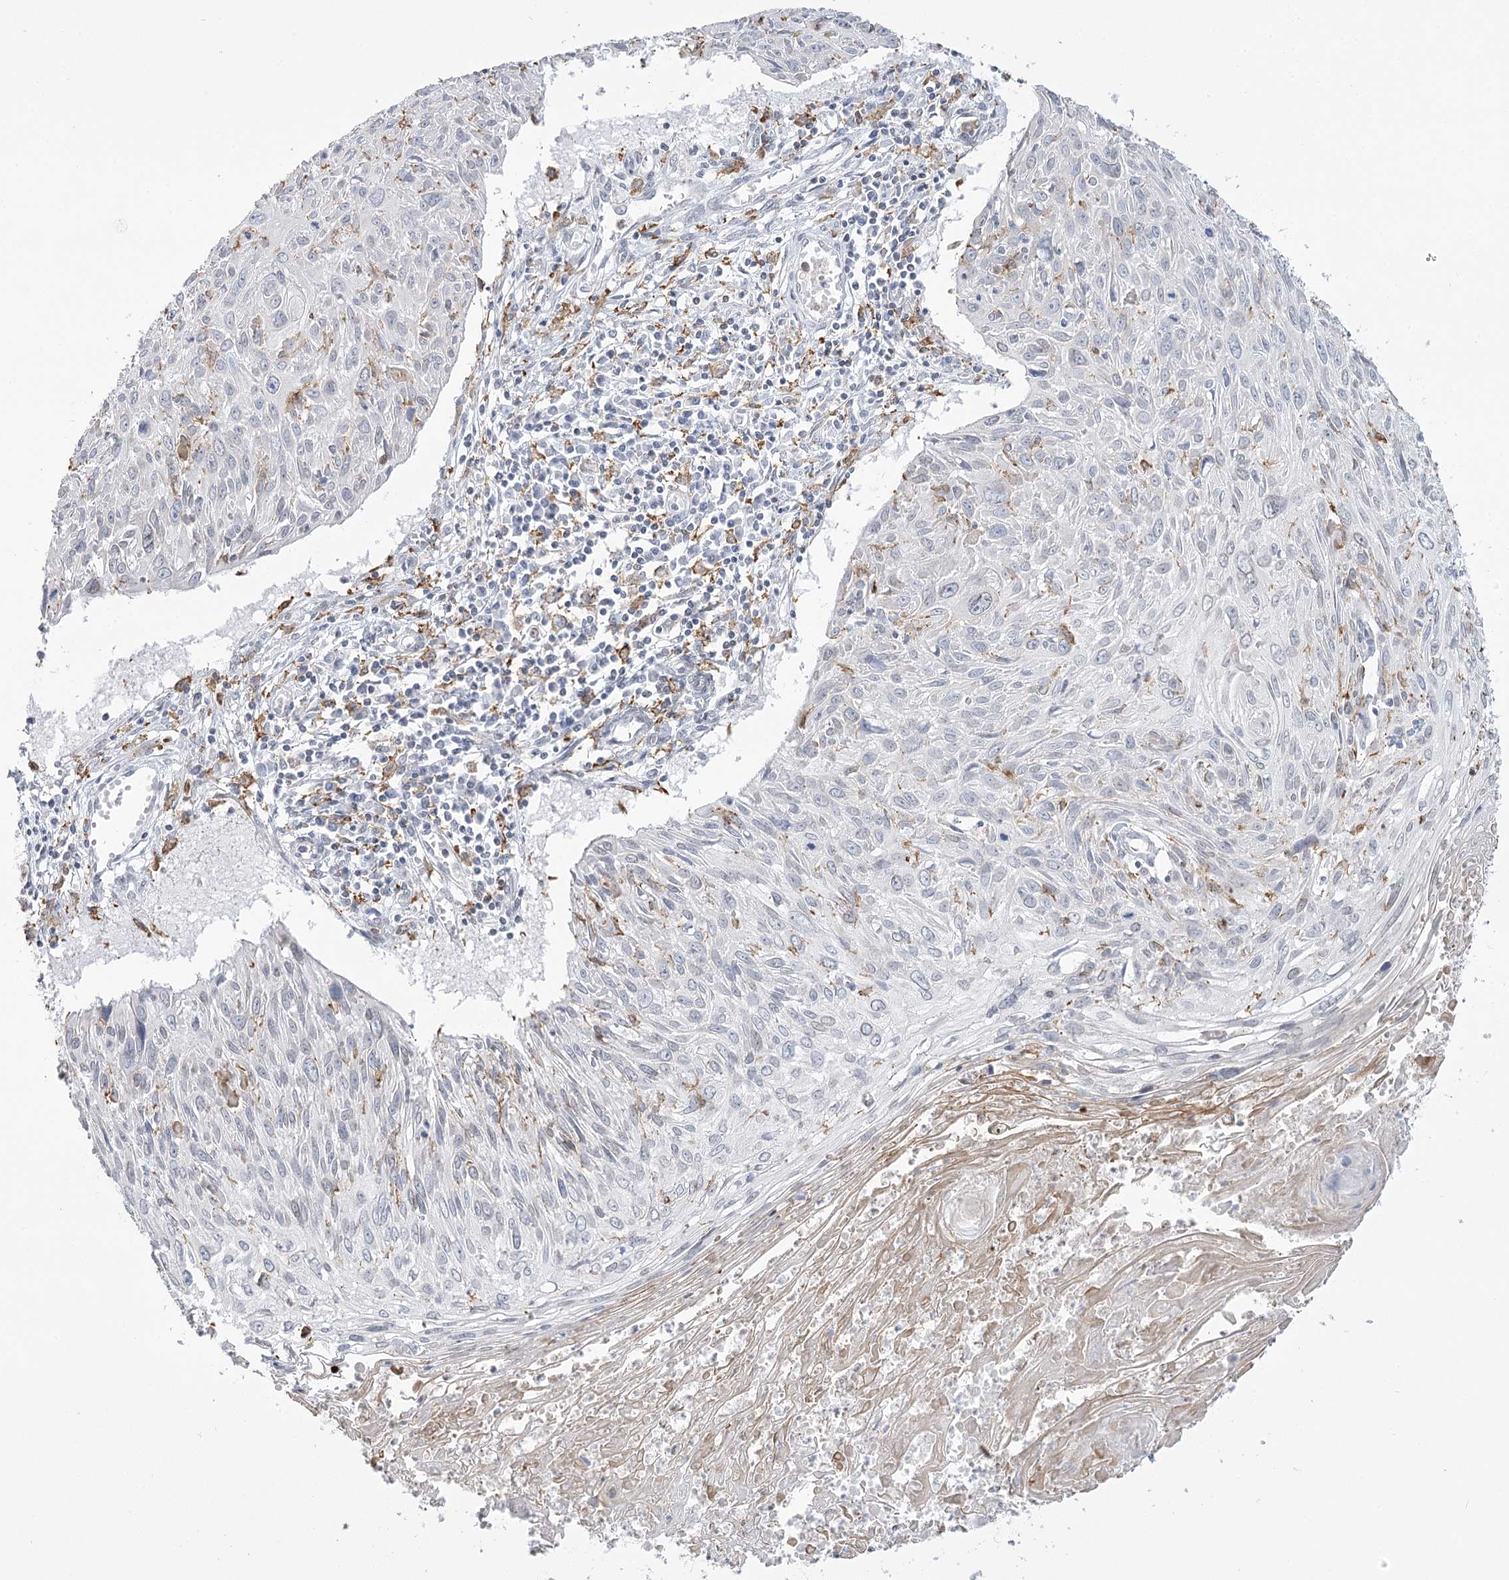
{"staining": {"intensity": "negative", "quantity": "none", "location": "none"}, "tissue": "cervical cancer", "cell_type": "Tumor cells", "image_type": "cancer", "snomed": [{"axis": "morphology", "description": "Squamous cell carcinoma, NOS"}, {"axis": "topography", "description": "Cervix"}], "caption": "Tumor cells show no significant staining in squamous cell carcinoma (cervical). (DAB (3,3'-diaminobenzidine) immunohistochemistry, high magnification).", "gene": "C11orf1", "patient": {"sex": "female", "age": 51}}